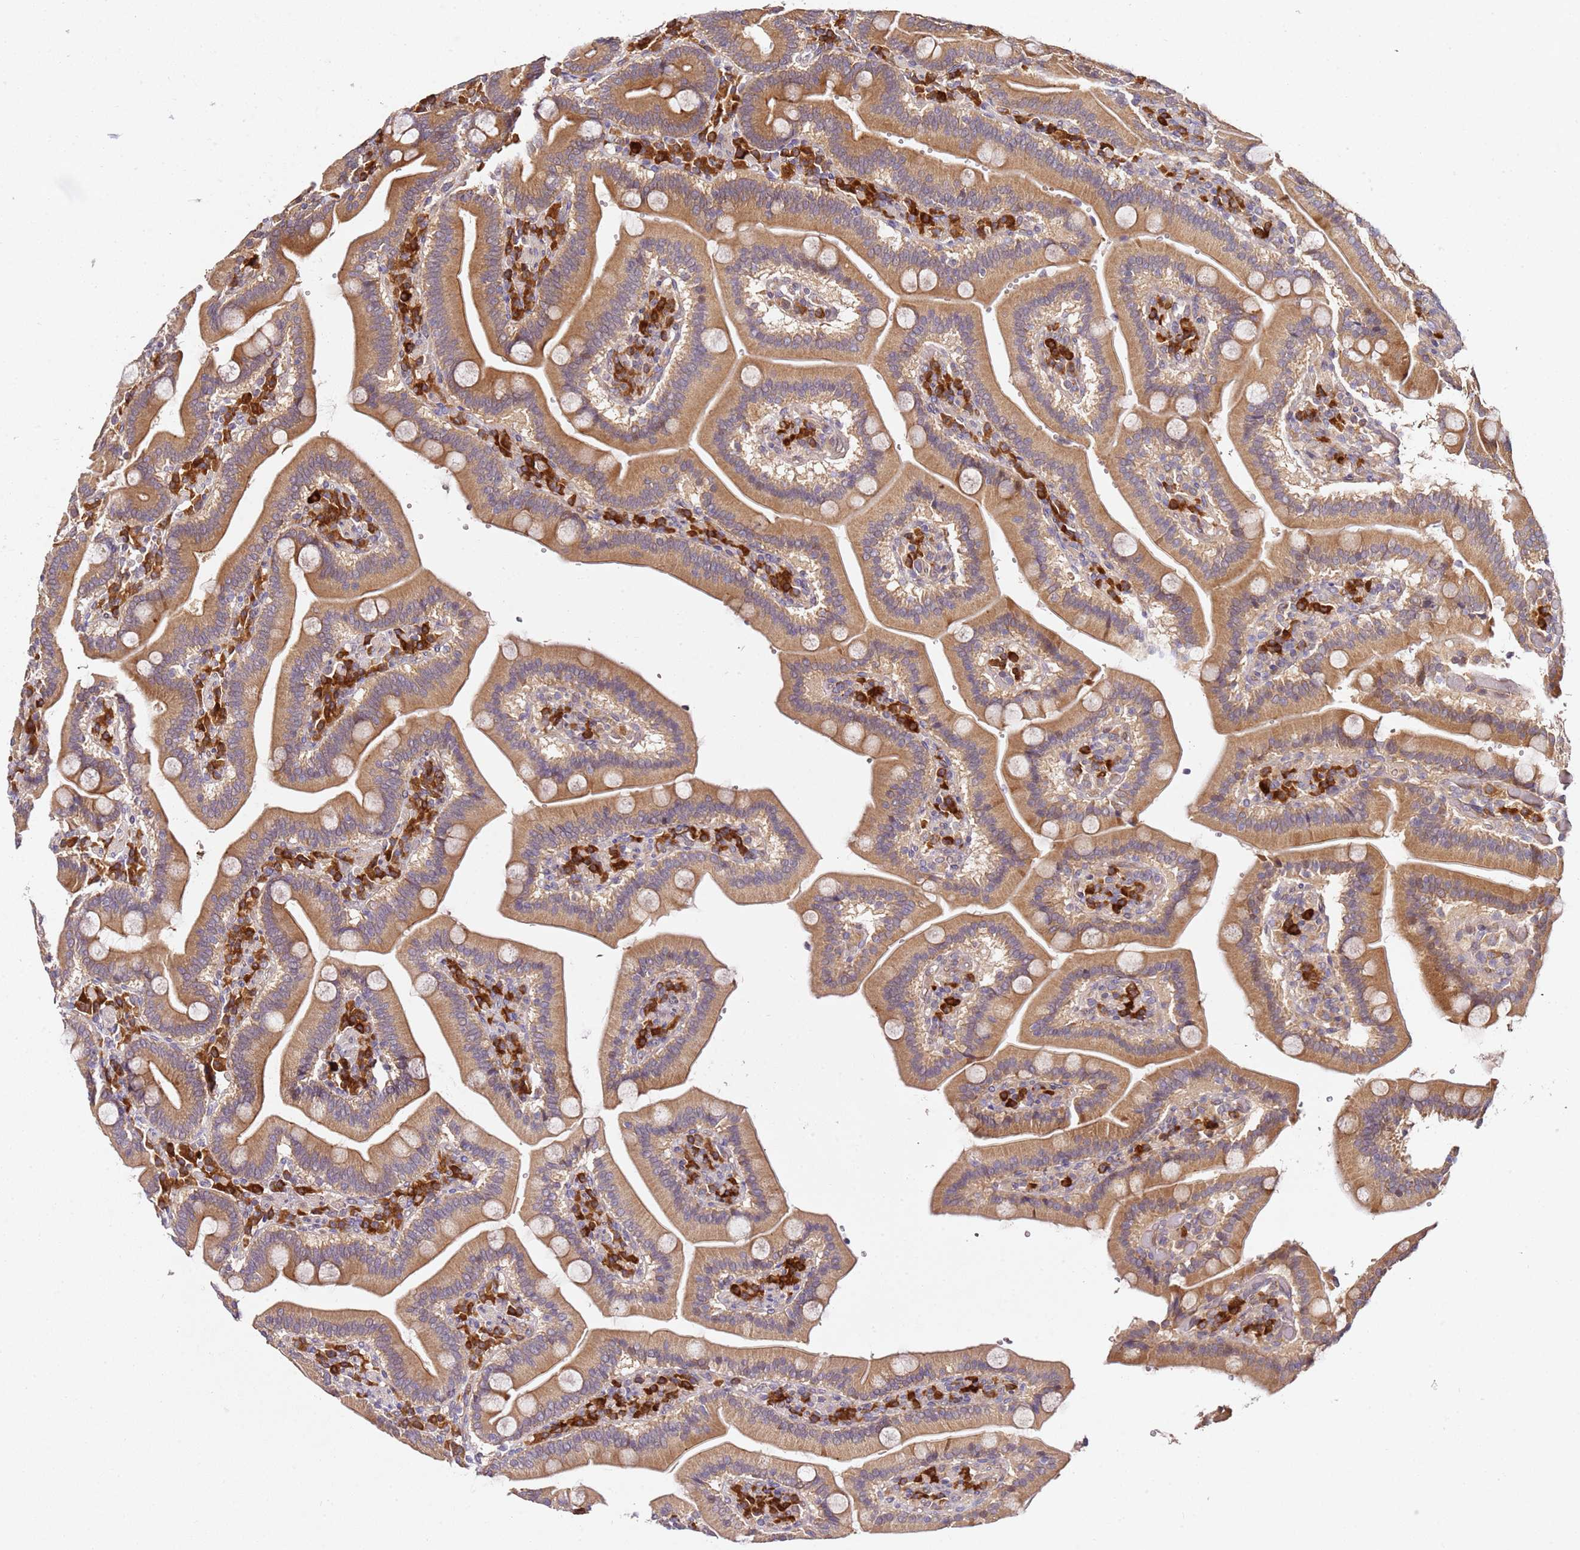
{"staining": {"intensity": "moderate", "quantity": ">75%", "location": "cytoplasmic/membranous"}, "tissue": "duodenum", "cell_type": "Glandular cells", "image_type": "normal", "snomed": [{"axis": "morphology", "description": "Normal tissue, NOS"}, {"axis": "topography", "description": "Duodenum"}], "caption": "Immunohistochemical staining of normal human duodenum exhibits >75% levels of moderate cytoplasmic/membranous protein staining in about >75% of glandular cells. The protein is stained brown, and the nuclei are stained in blue (DAB (3,3'-diaminobenzidine) IHC with brightfield microscopy, high magnification).", "gene": "OSBPL2", "patient": {"sex": "female", "age": 62}}